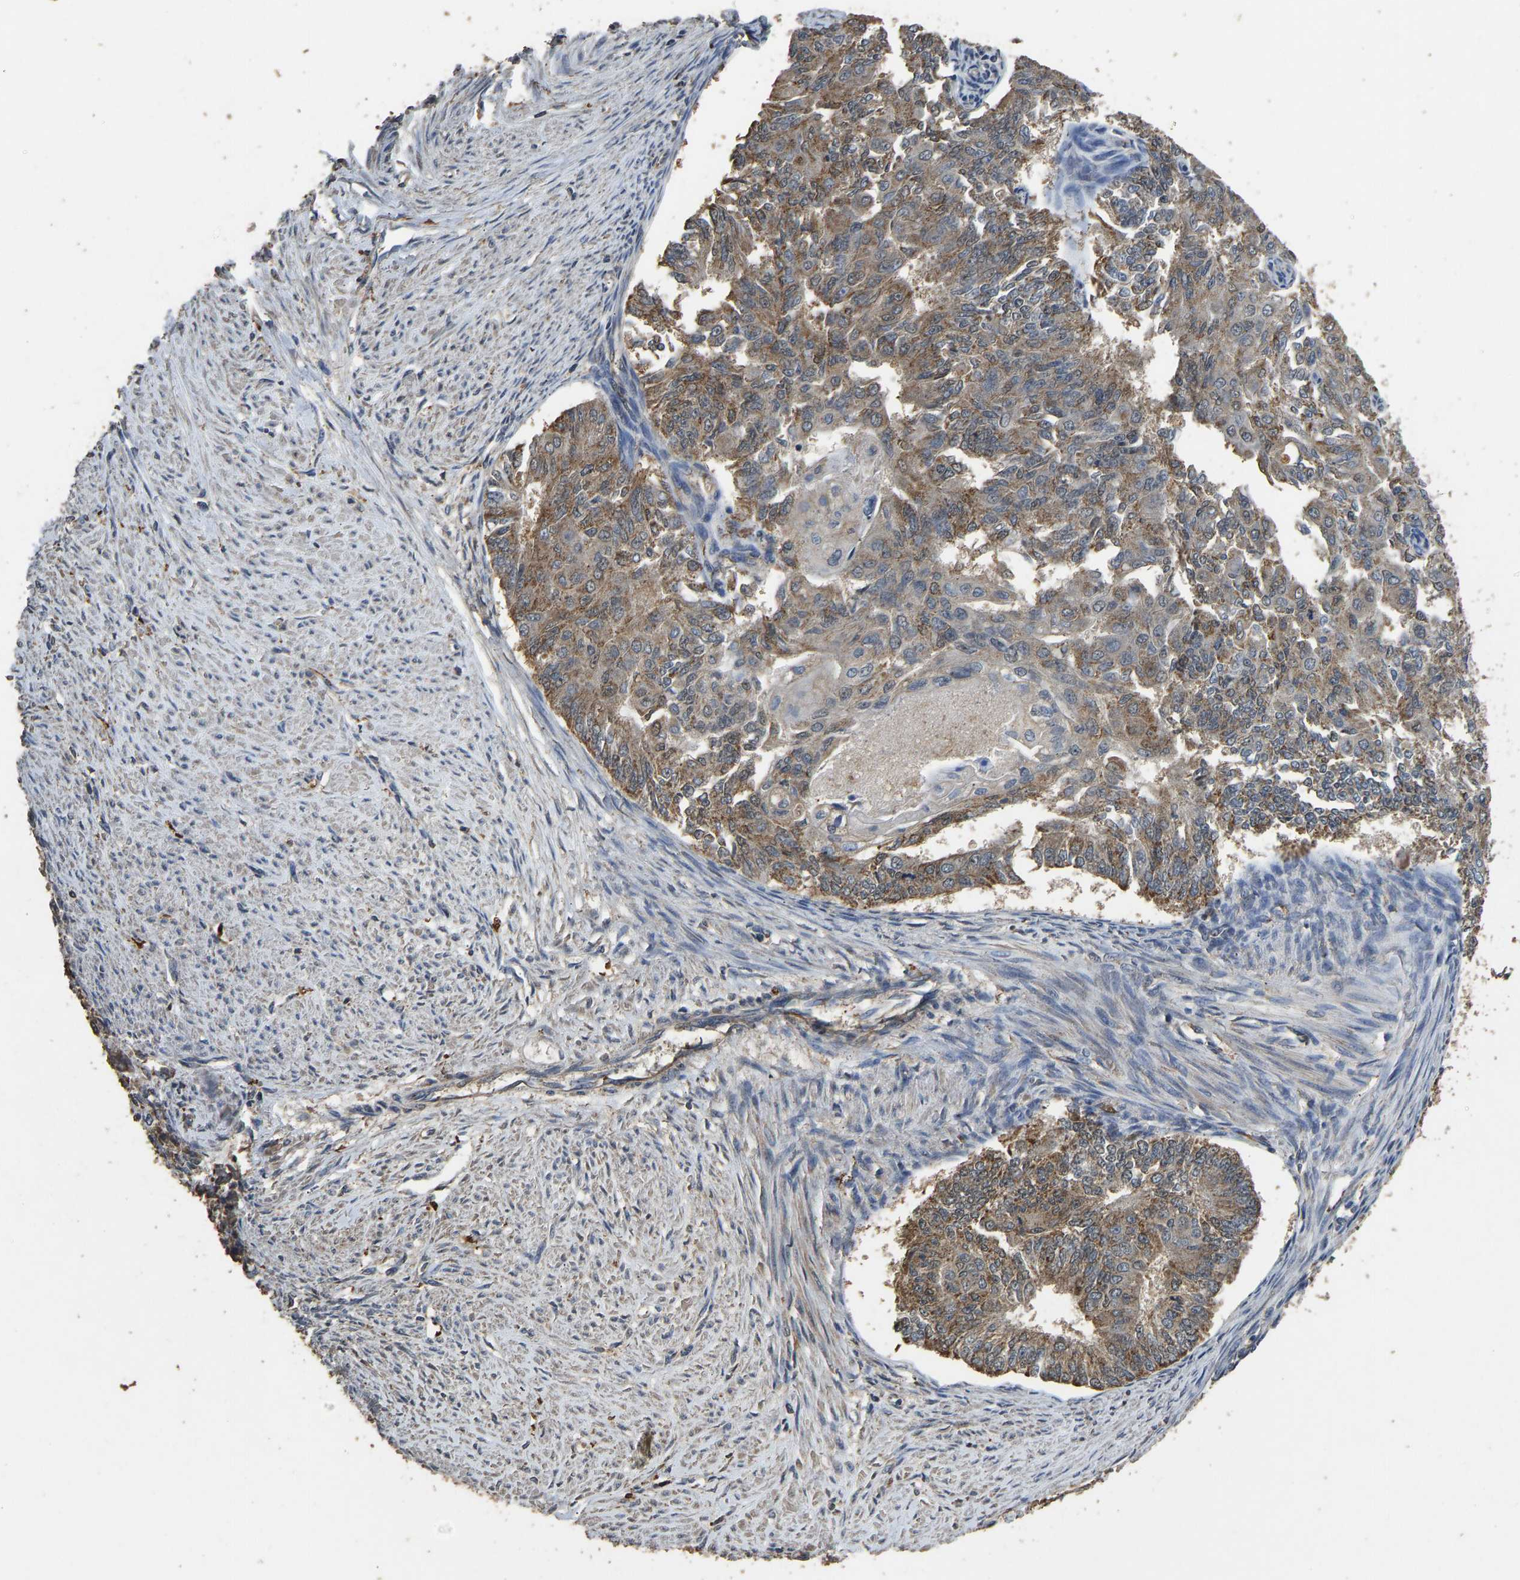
{"staining": {"intensity": "moderate", "quantity": ">75%", "location": "cytoplasmic/membranous"}, "tissue": "endometrial cancer", "cell_type": "Tumor cells", "image_type": "cancer", "snomed": [{"axis": "morphology", "description": "Adenocarcinoma, NOS"}, {"axis": "topography", "description": "Endometrium"}], "caption": "Immunohistochemistry (IHC) histopathology image of neoplastic tissue: endometrial adenocarcinoma stained using IHC shows medium levels of moderate protein expression localized specifically in the cytoplasmic/membranous of tumor cells, appearing as a cytoplasmic/membranous brown color.", "gene": "CIDEC", "patient": {"sex": "female", "age": 32}}